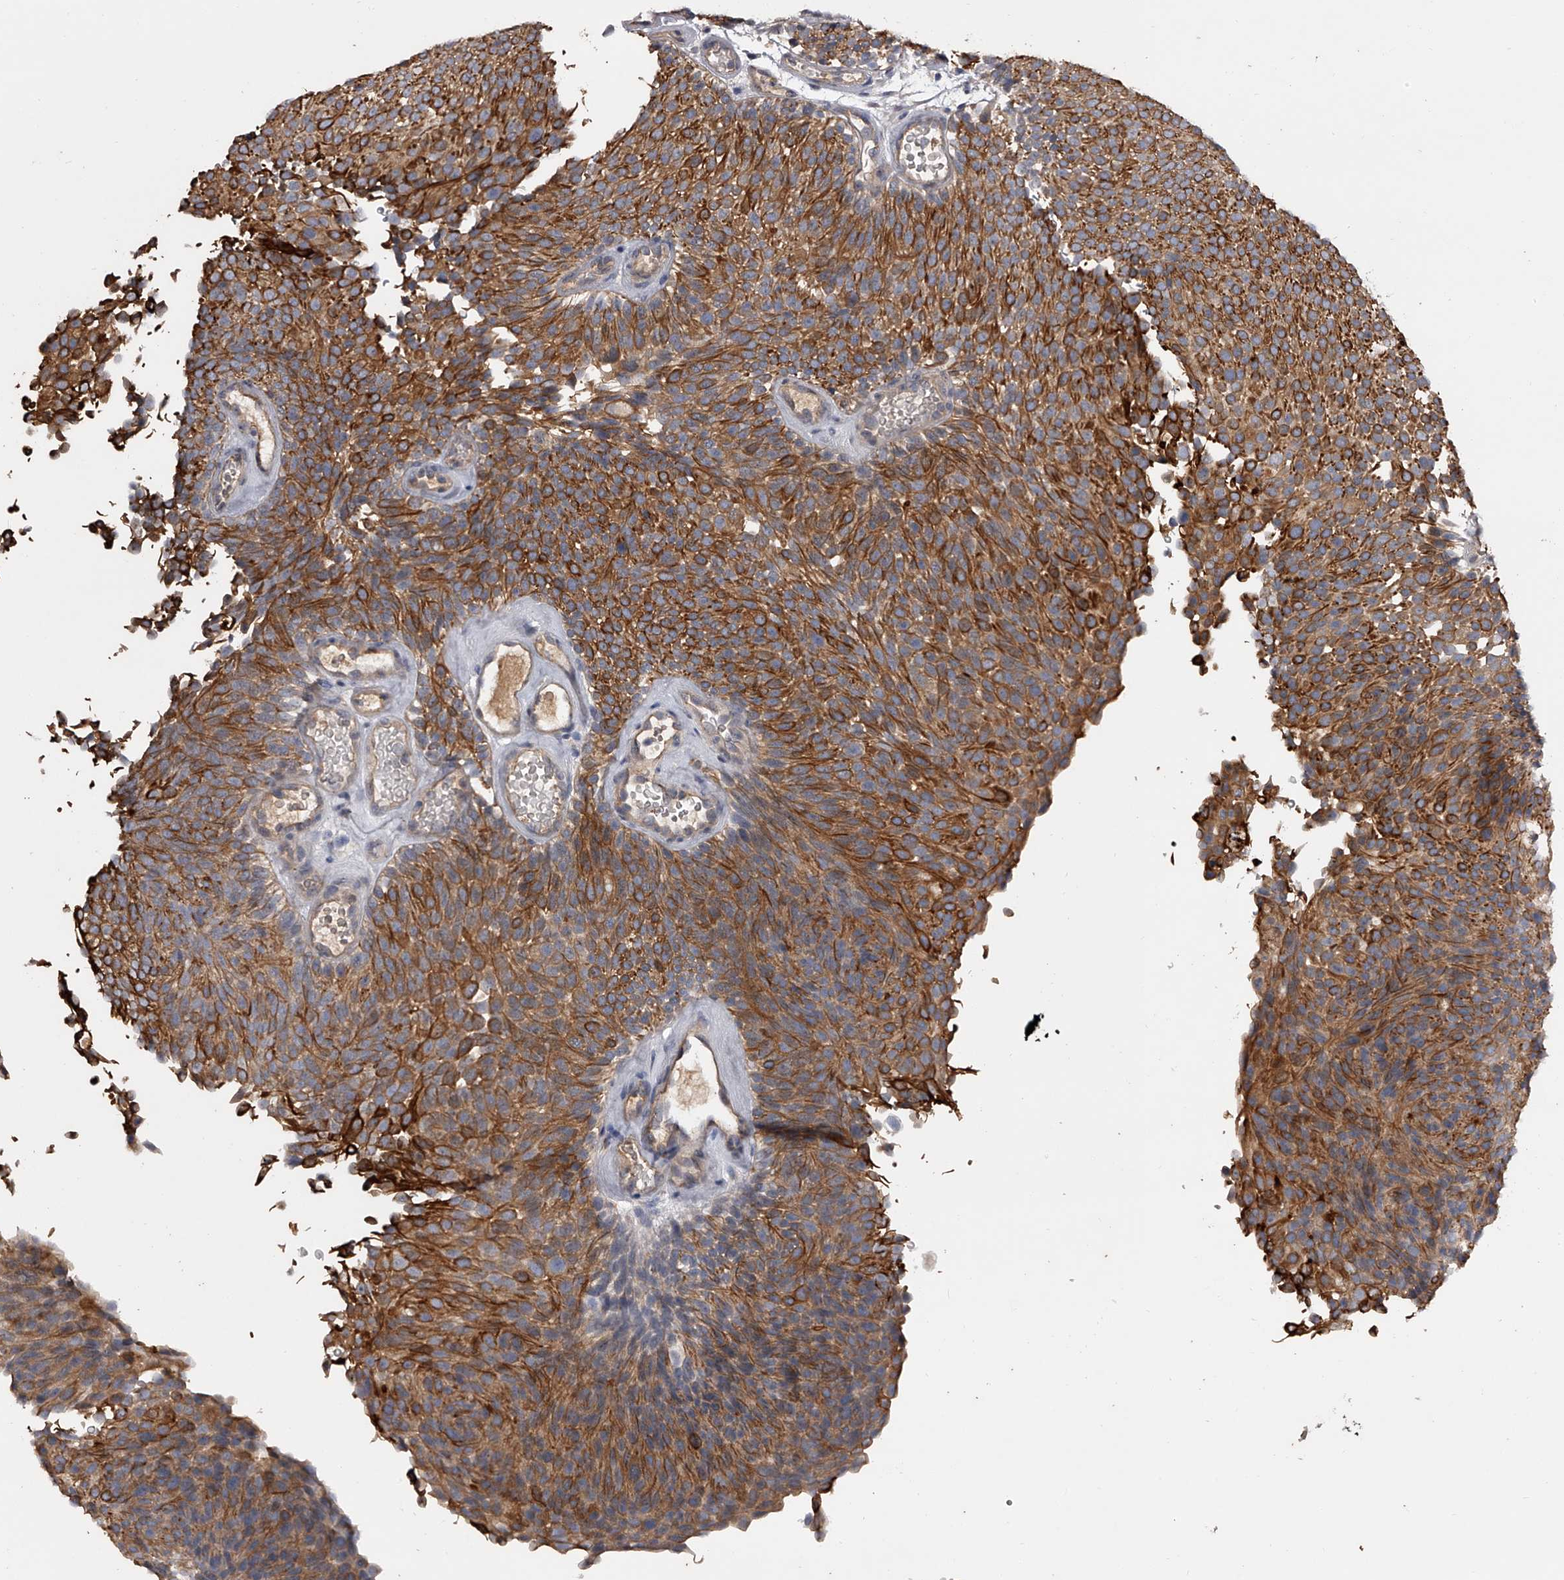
{"staining": {"intensity": "strong", "quantity": ">75%", "location": "cytoplasmic/membranous"}, "tissue": "urothelial cancer", "cell_type": "Tumor cells", "image_type": "cancer", "snomed": [{"axis": "morphology", "description": "Urothelial carcinoma, Low grade"}, {"axis": "topography", "description": "Urinary bladder"}], "caption": "Low-grade urothelial carcinoma was stained to show a protein in brown. There is high levels of strong cytoplasmic/membranous positivity in approximately >75% of tumor cells.", "gene": "MDN1", "patient": {"sex": "male", "age": 78}}